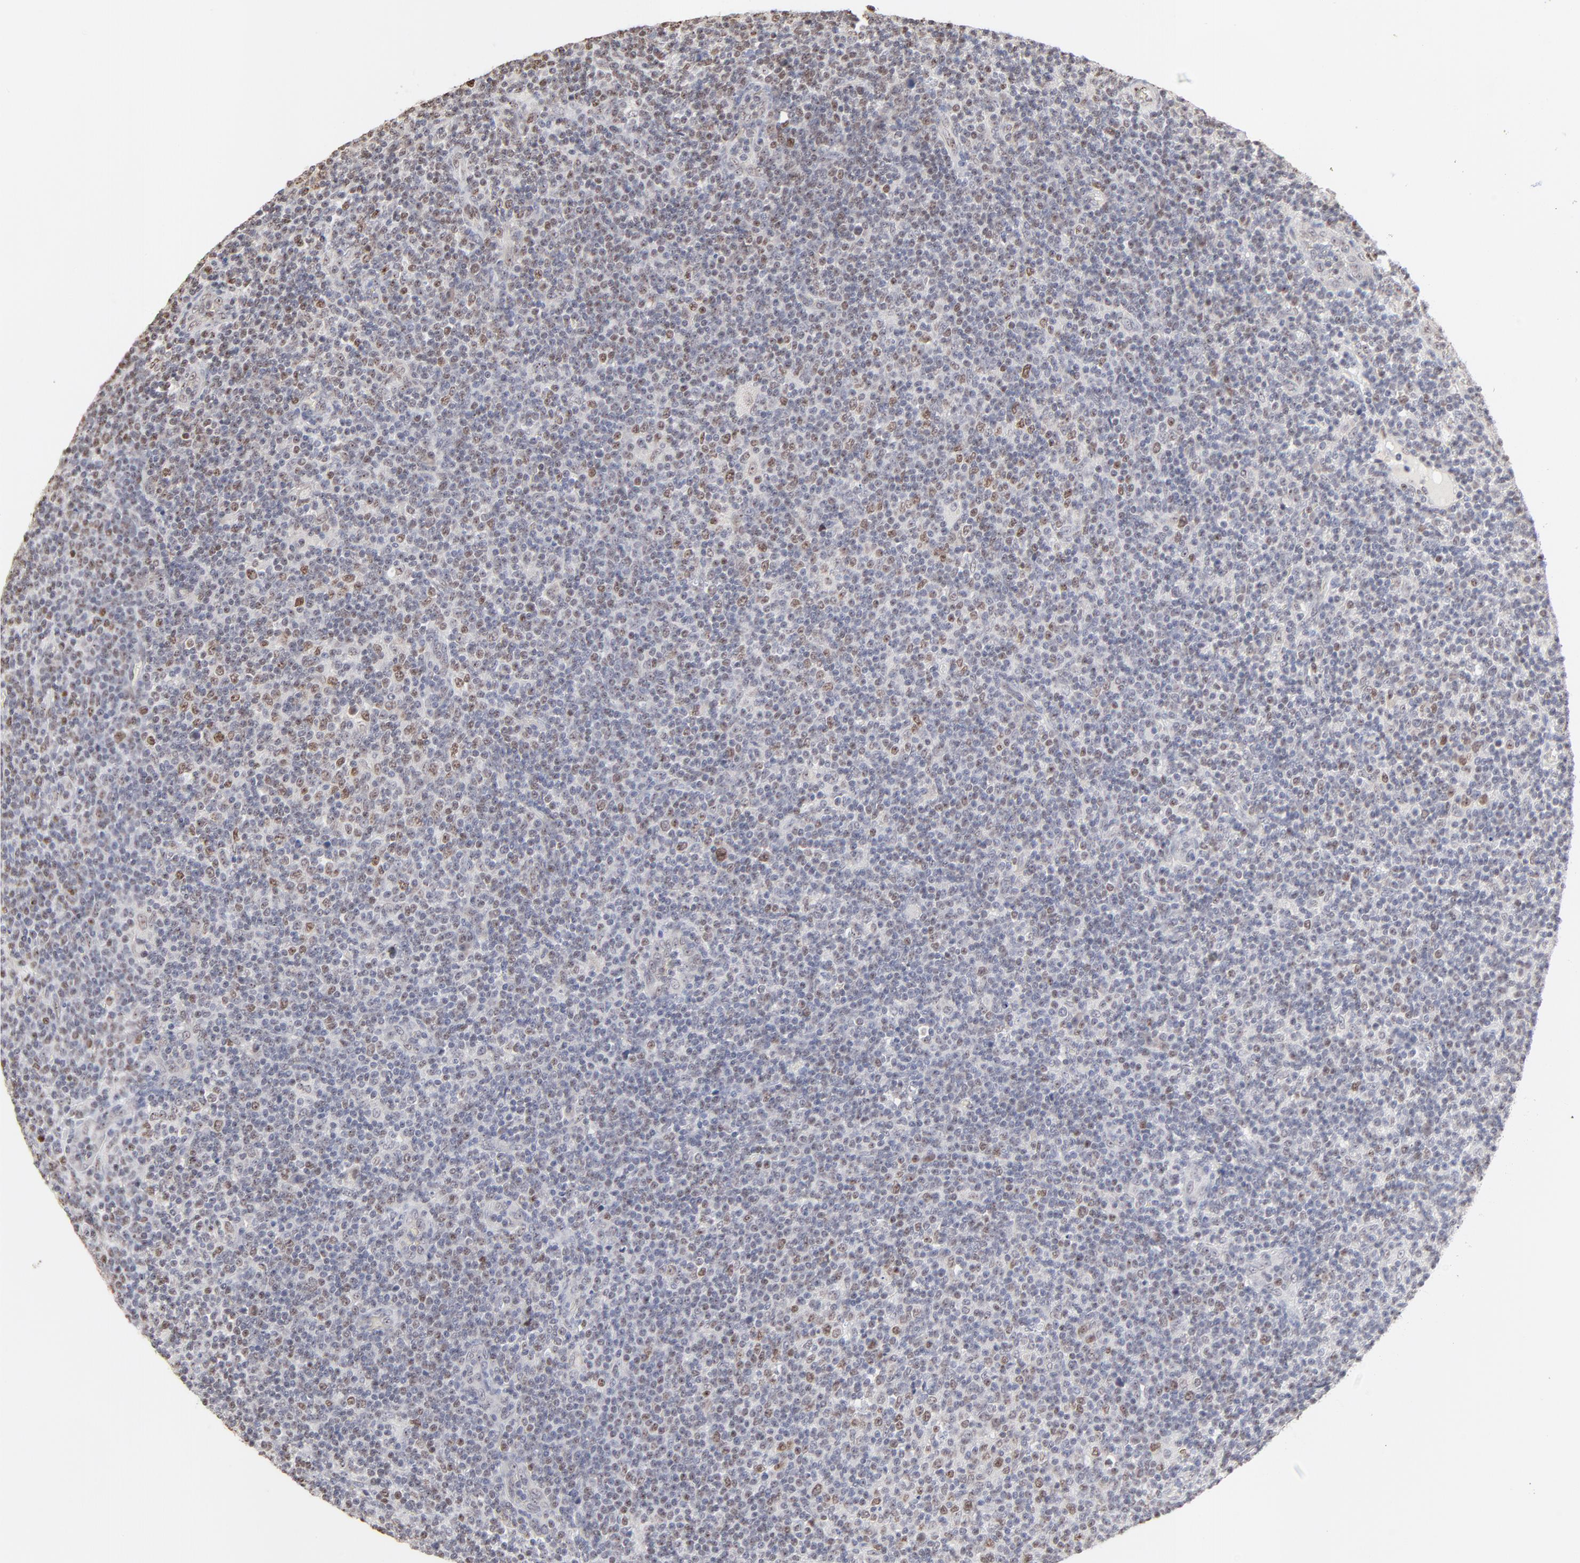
{"staining": {"intensity": "moderate", "quantity": "25%-75%", "location": "nuclear"}, "tissue": "lymphoma", "cell_type": "Tumor cells", "image_type": "cancer", "snomed": [{"axis": "morphology", "description": "Malignant lymphoma, non-Hodgkin's type, Low grade"}, {"axis": "topography", "description": "Lymph node"}], "caption": "Malignant lymphoma, non-Hodgkin's type (low-grade) stained for a protein displays moderate nuclear positivity in tumor cells. (Stains: DAB in brown, nuclei in blue, Microscopy: brightfield microscopy at high magnification).", "gene": "NFIL3", "patient": {"sex": "male", "age": 70}}